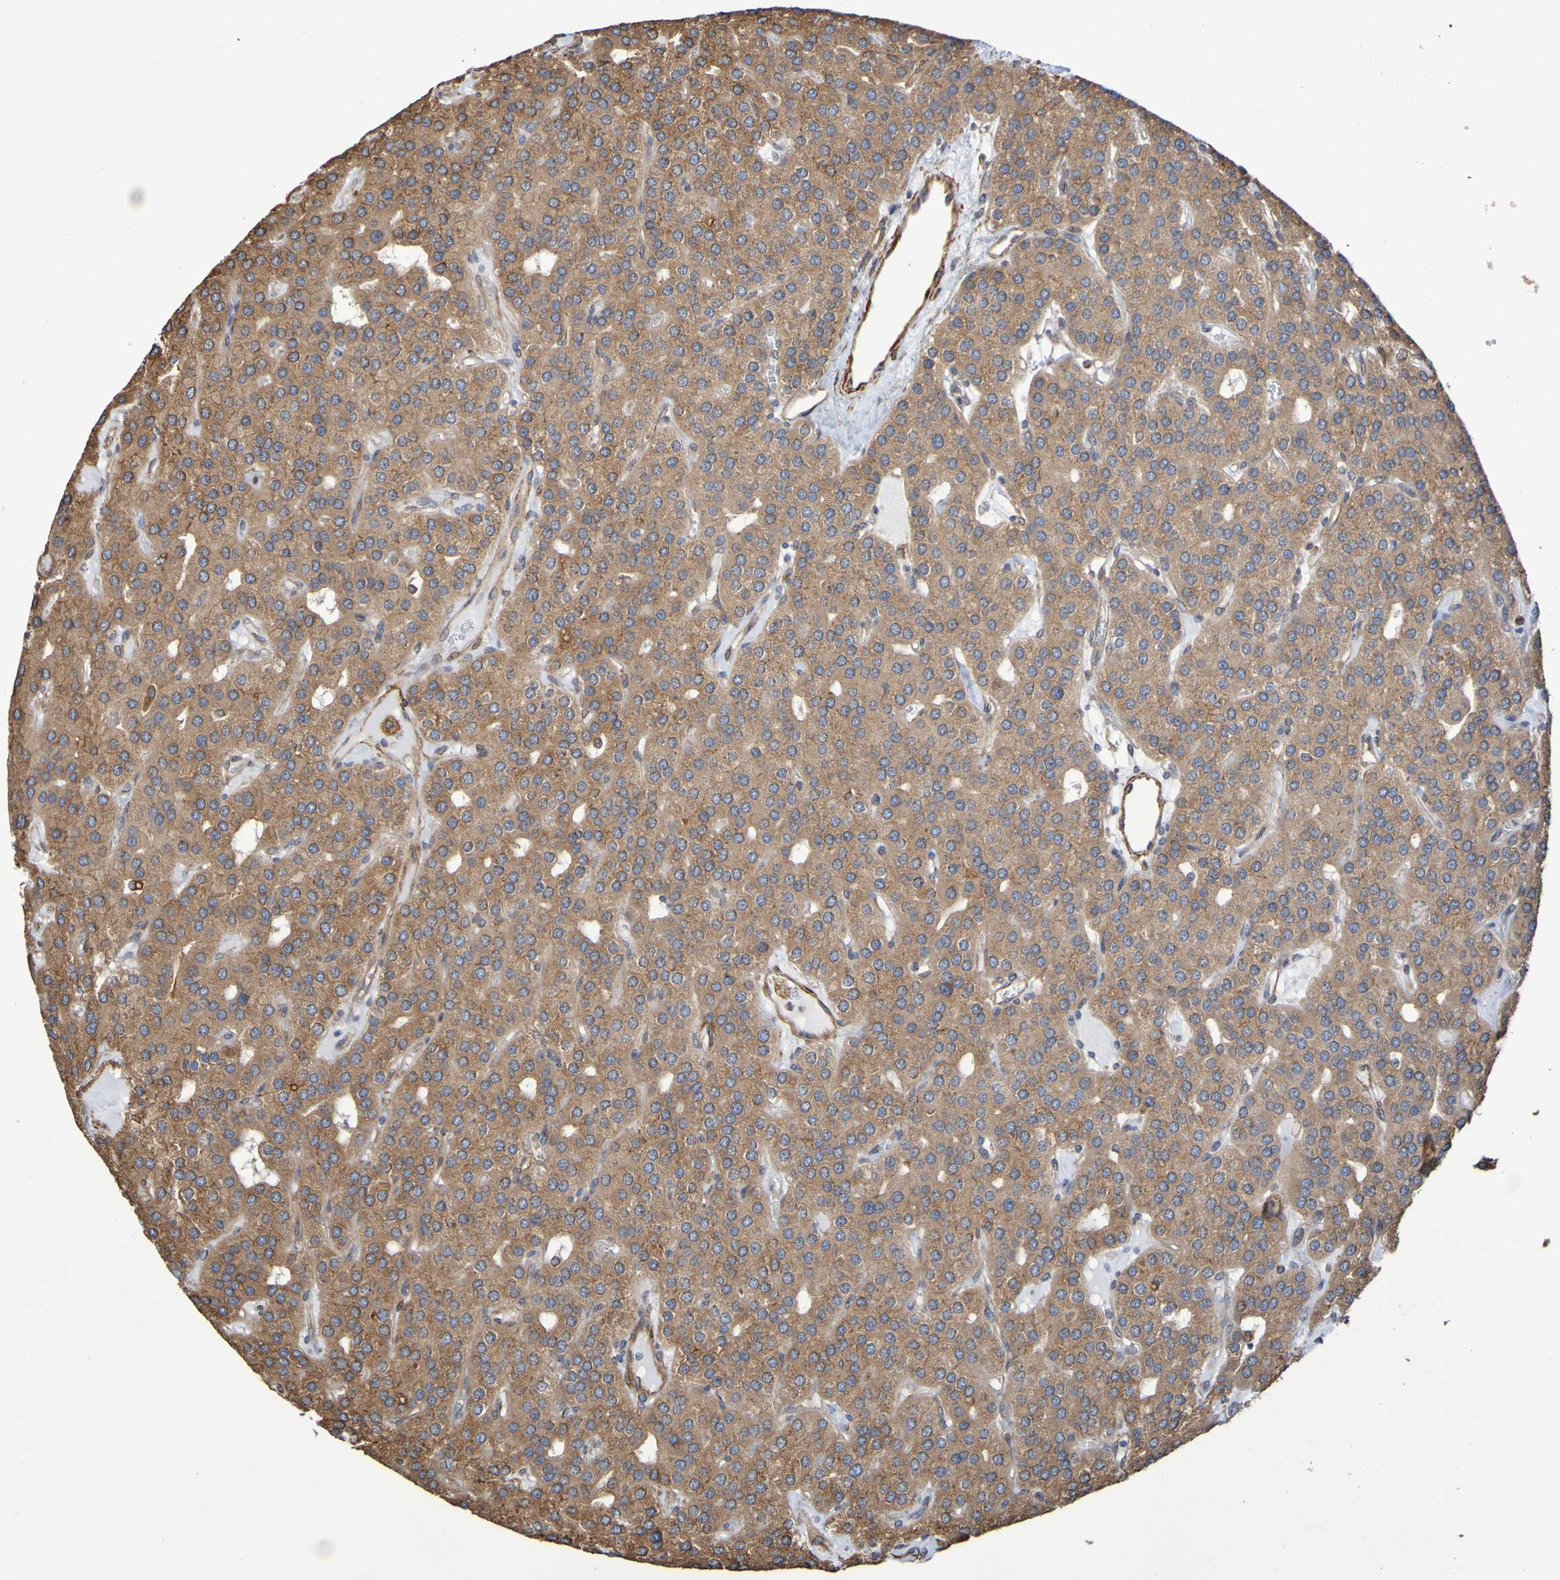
{"staining": {"intensity": "moderate", "quantity": ">75%", "location": "cytoplasmic/membranous"}, "tissue": "parathyroid gland", "cell_type": "Glandular cells", "image_type": "normal", "snomed": [{"axis": "morphology", "description": "Normal tissue, NOS"}, {"axis": "morphology", "description": "Adenoma, NOS"}, {"axis": "topography", "description": "Parathyroid gland"}], "caption": "Glandular cells show medium levels of moderate cytoplasmic/membranous positivity in about >75% of cells in benign parathyroid gland. The staining is performed using DAB (3,3'-diaminobenzidine) brown chromogen to label protein expression. The nuclei are counter-stained blue using hematoxylin.", "gene": "RAB11A", "patient": {"sex": "female", "age": 86}}